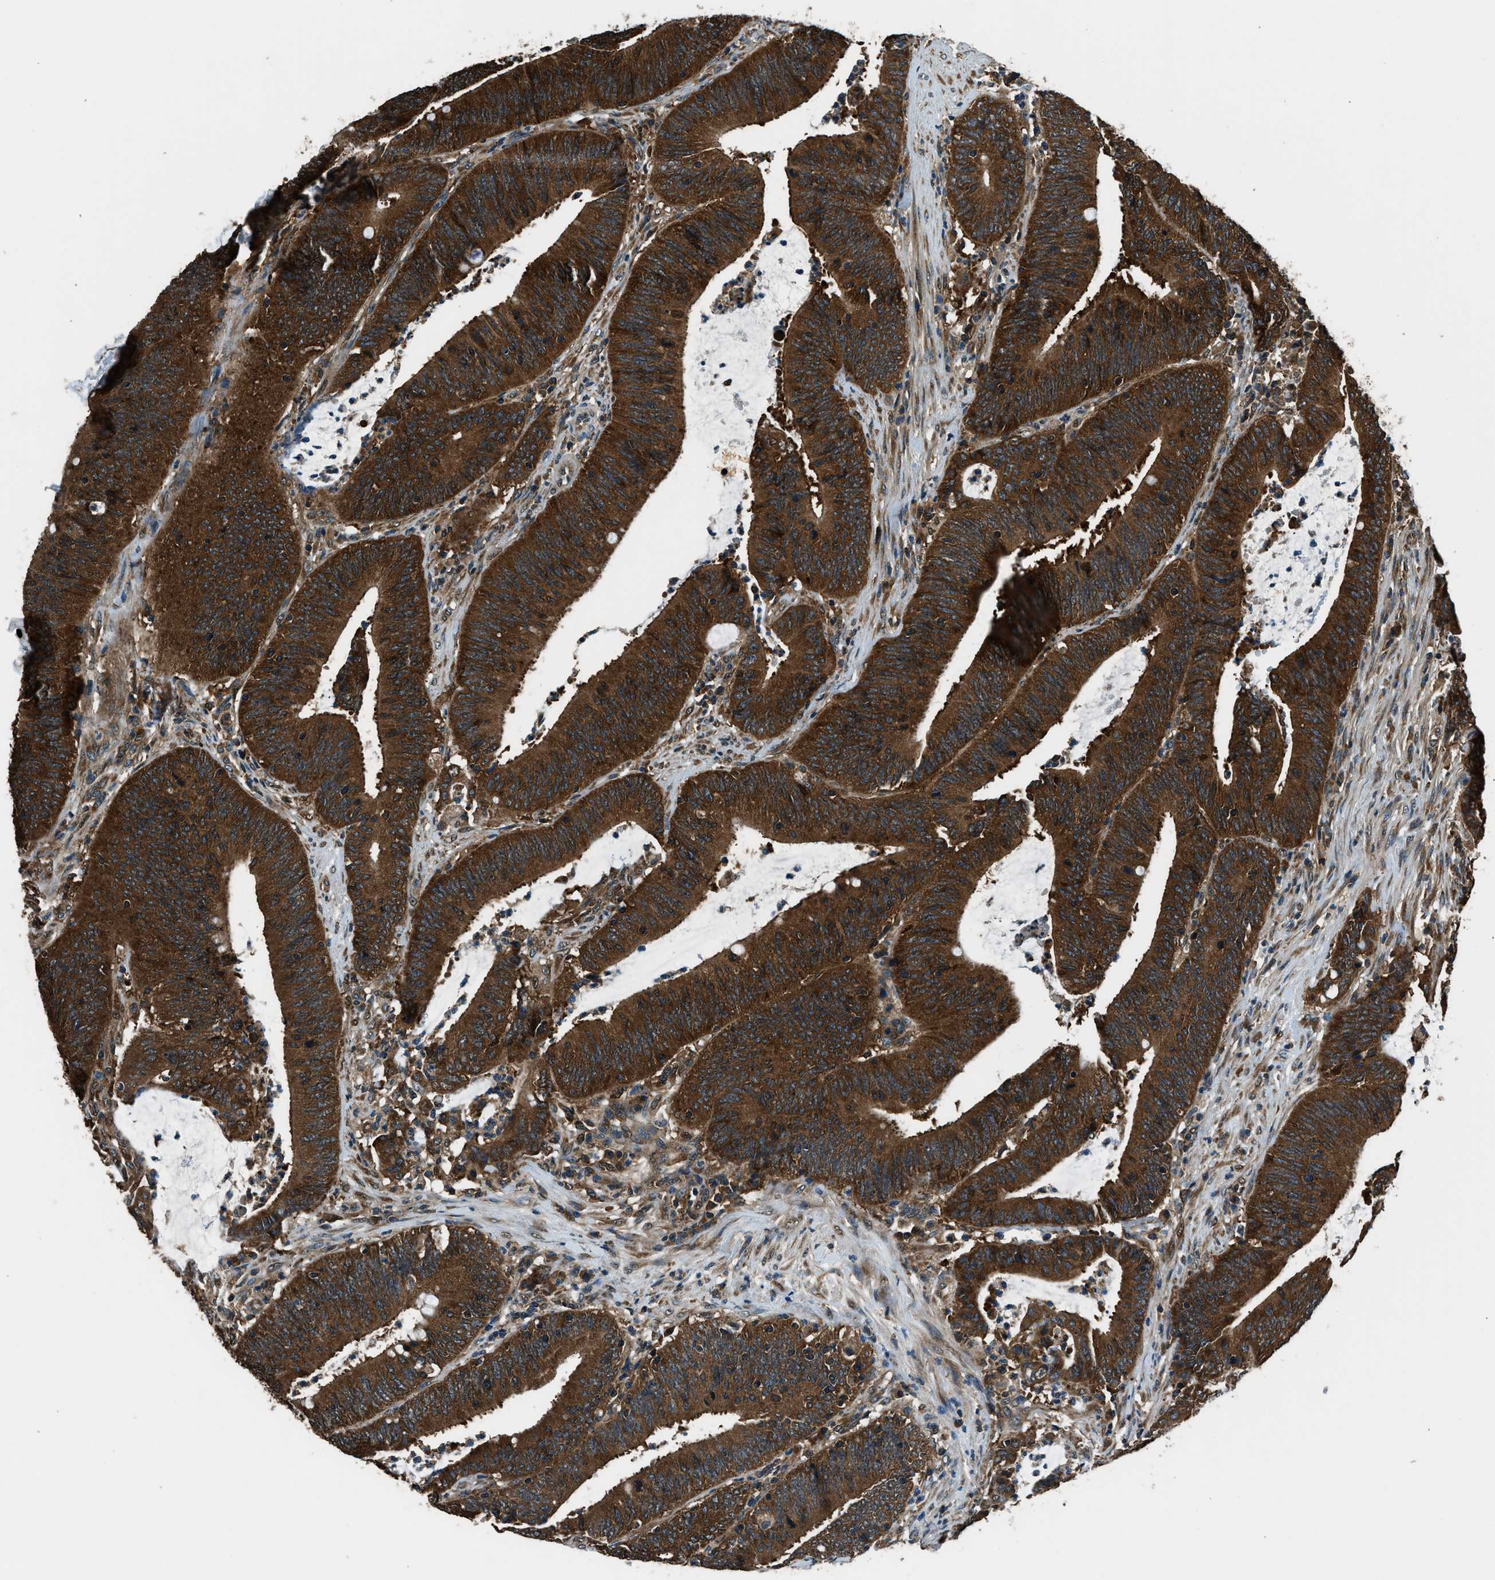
{"staining": {"intensity": "strong", "quantity": ">75%", "location": "cytoplasmic/membranous"}, "tissue": "colorectal cancer", "cell_type": "Tumor cells", "image_type": "cancer", "snomed": [{"axis": "morphology", "description": "Normal tissue, NOS"}, {"axis": "morphology", "description": "Adenocarcinoma, NOS"}, {"axis": "topography", "description": "Rectum"}], "caption": "High-magnification brightfield microscopy of colorectal cancer (adenocarcinoma) stained with DAB (3,3'-diaminobenzidine) (brown) and counterstained with hematoxylin (blue). tumor cells exhibit strong cytoplasmic/membranous positivity is seen in approximately>75% of cells. The staining was performed using DAB (3,3'-diaminobenzidine), with brown indicating positive protein expression. Nuclei are stained blue with hematoxylin.", "gene": "ARFGAP2", "patient": {"sex": "female", "age": 66}}